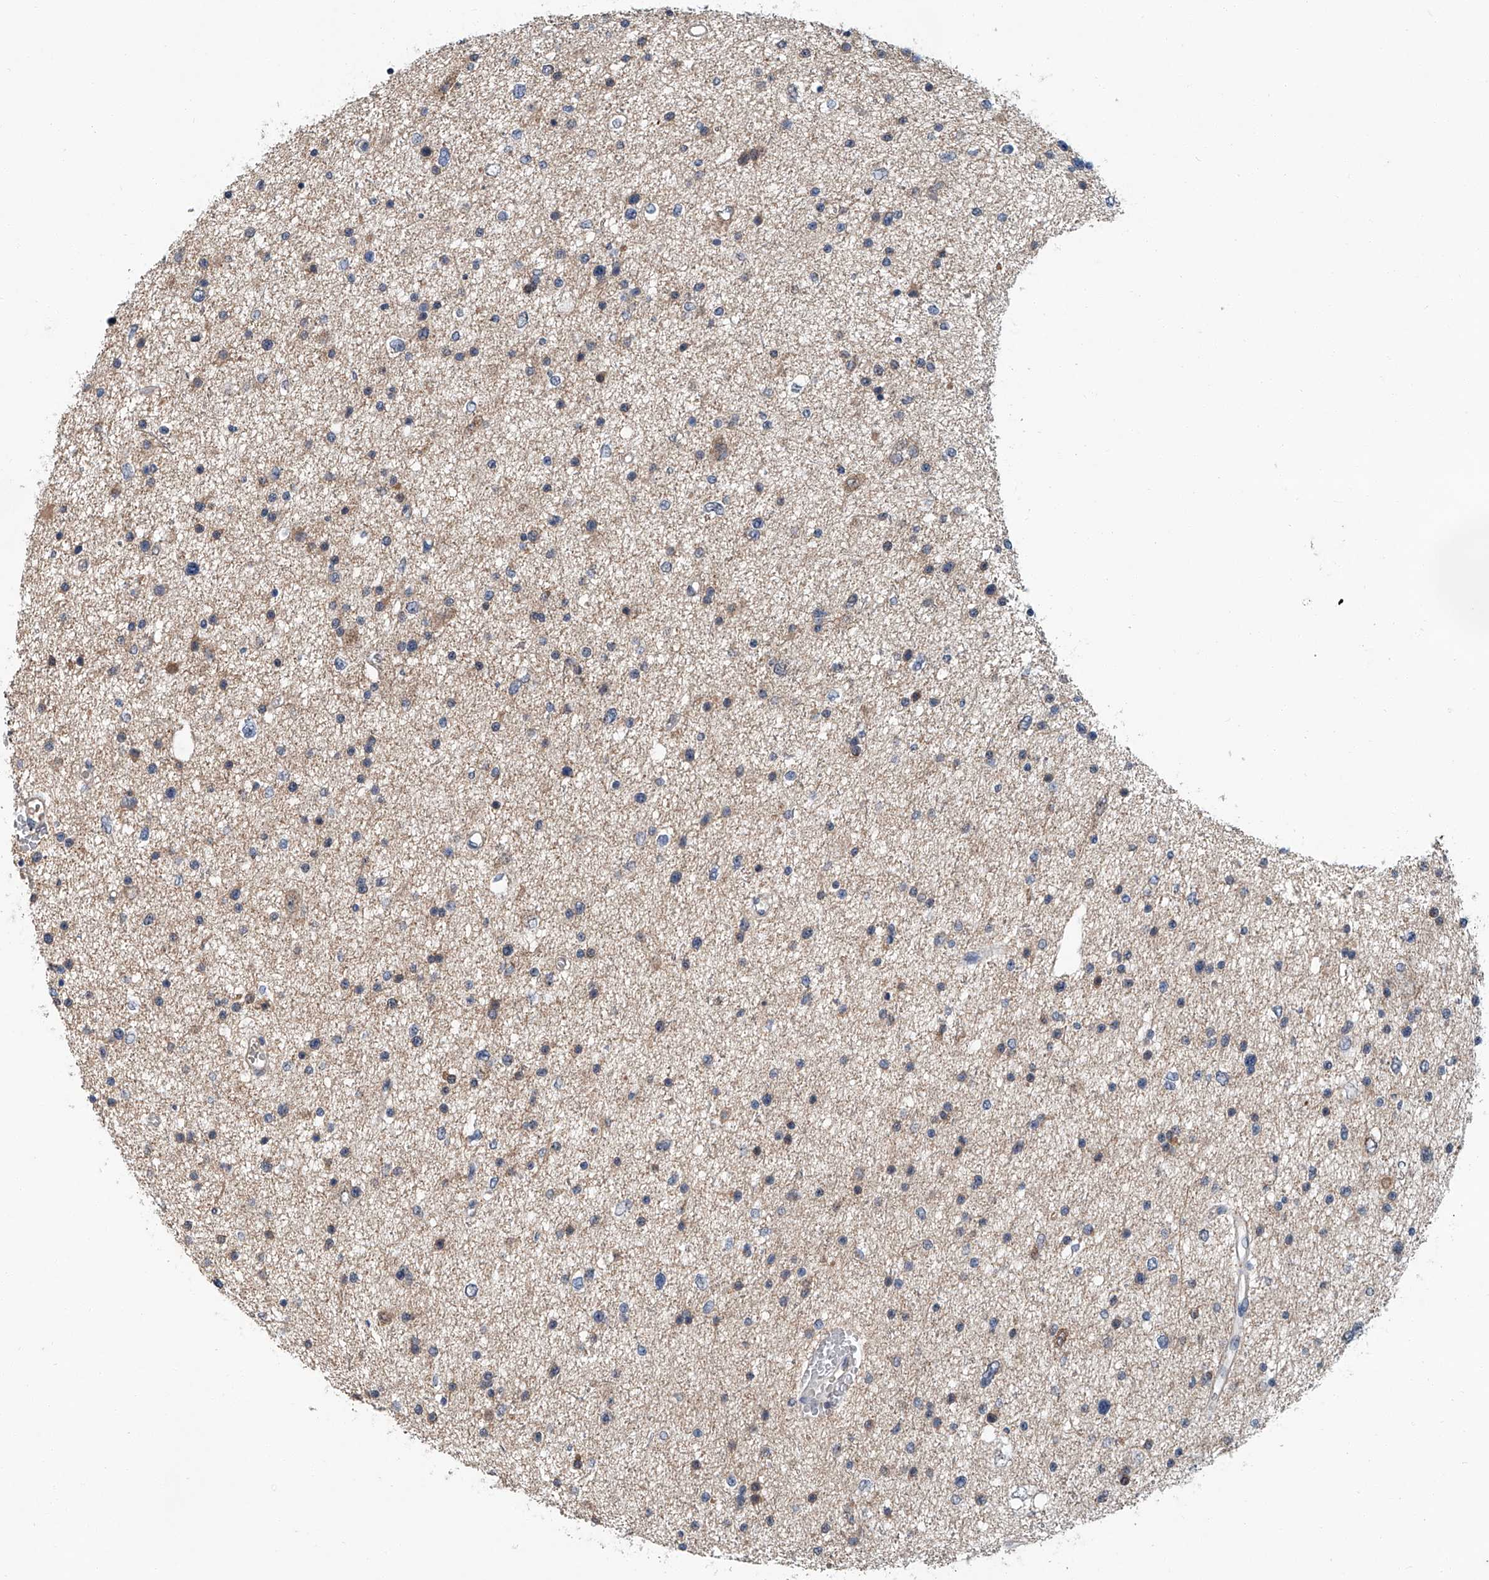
{"staining": {"intensity": "negative", "quantity": "none", "location": "none"}, "tissue": "glioma", "cell_type": "Tumor cells", "image_type": "cancer", "snomed": [{"axis": "morphology", "description": "Glioma, malignant, Low grade"}, {"axis": "topography", "description": "Brain"}], "caption": "The immunohistochemistry image has no significant positivity in tumor cells of malignant glioma (low-grade) tissue. (DAB (3,3'-diaminobenzidine) IHC visualized using brightfield microscopy, high magnification).", "gene": "CLK1", "patient": {"sex": "female", "age": 37}}